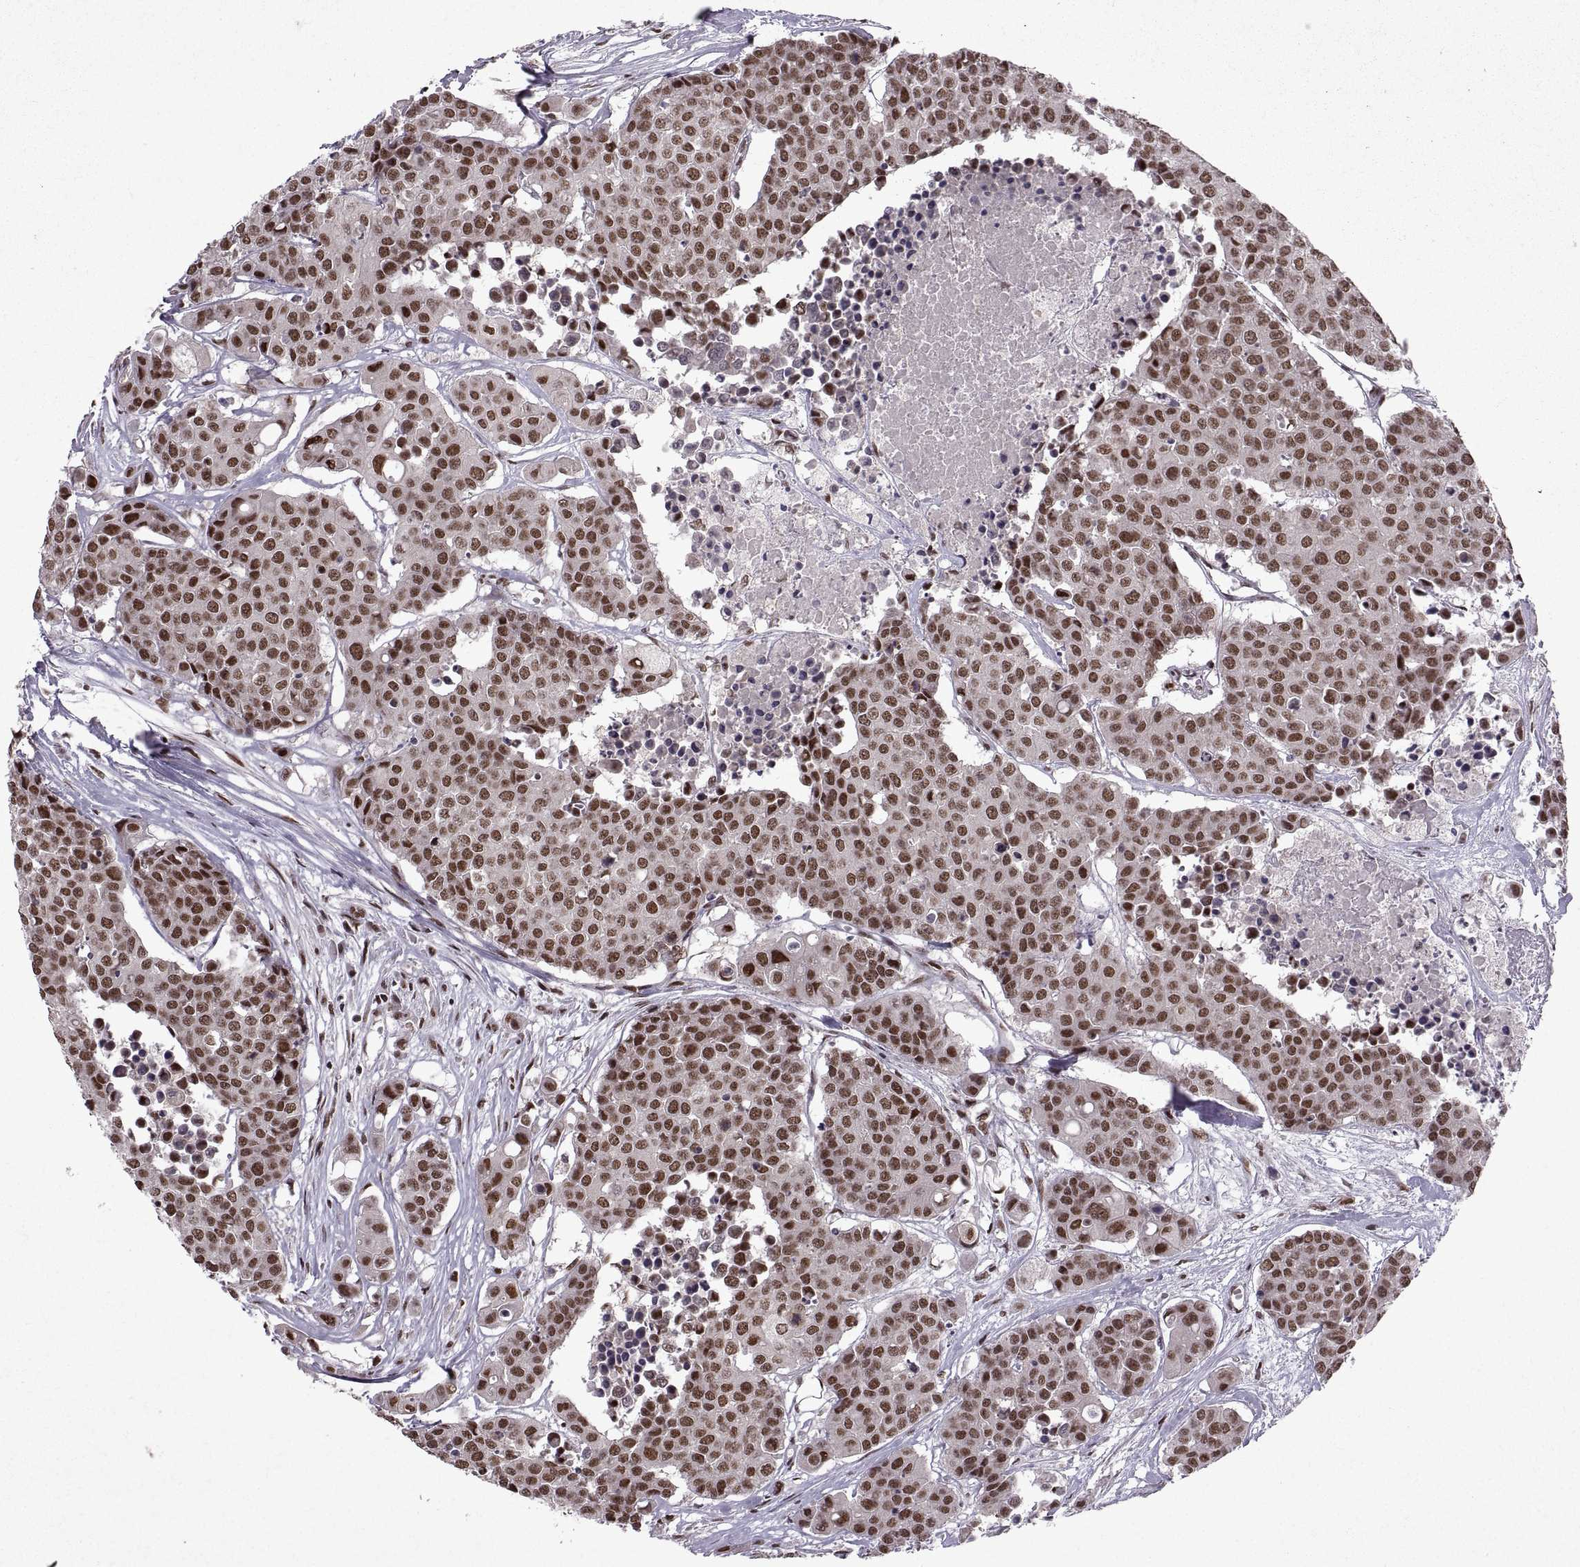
{"staining": {"intensity": "strong", "quantity": ">75%", "location": "nuclear"}, "tissue": "carcinoid", "cell_type": "Tumor cells", "image_type": "cancer", "snomed": [{"axis": "morphology", "description": "Carcinoid, malignant, NOS"}, {"axis": "topography", "description": "Colon"}], "caption": "IHC of human carcinoid shows high levels of strong nuclear expression in about >75% of tumor cells.", "gene": "MT1E", "patient": {"sex": "male", "age": 81}}